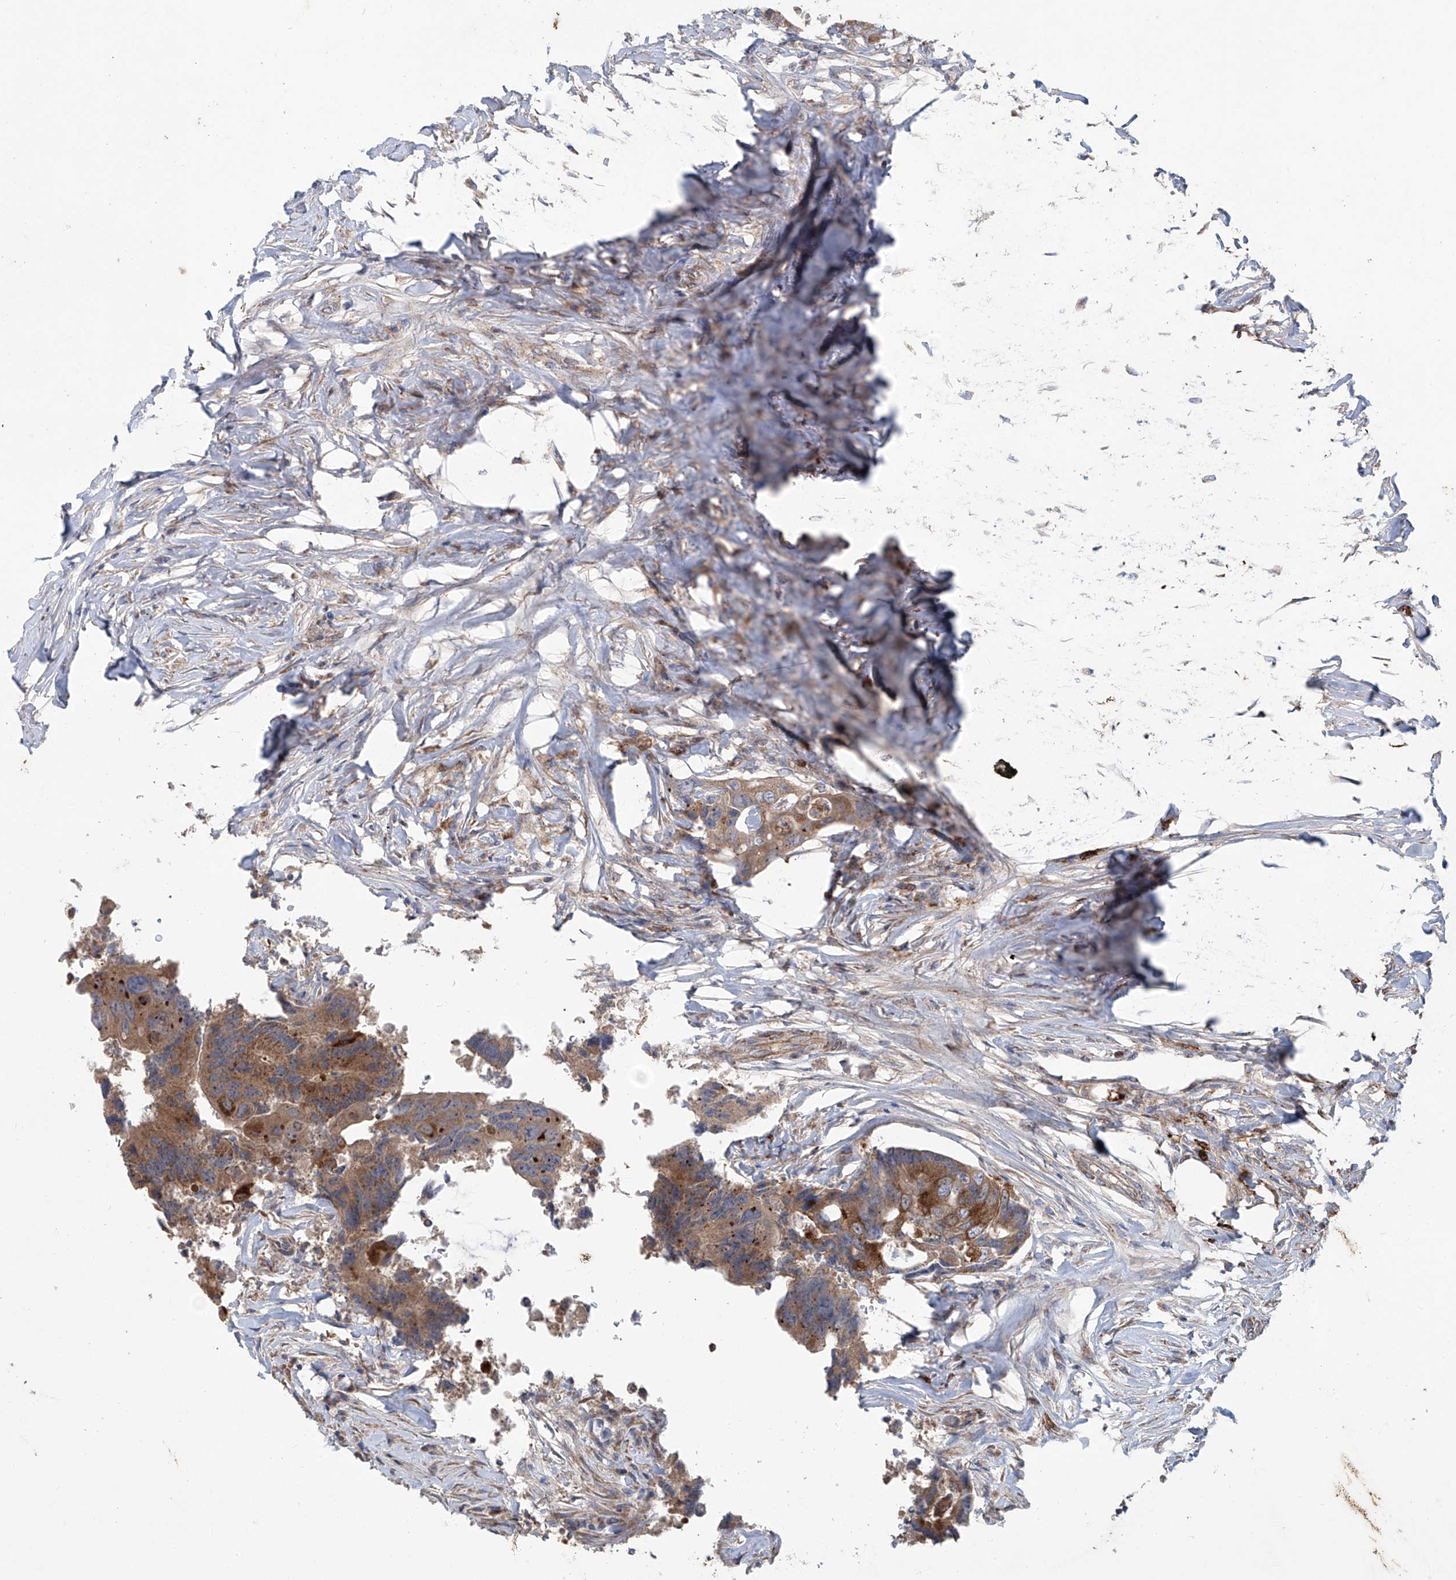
{"staining": {"intensity": "moderate", "quantity": ">75%", "location": "cytoplasmic/membranous"}, "tissue": "colorectal cancer", "cell_type": "Tumor cells", "image_type": "cancer", "snomed": [{"axis": "morphology", "description": "Adenocarcinoma, NOS"}, {"axis": "topography", "description": "Colon"}], "caption": "Immunohistochemistry of adenocarcinoma (colorectal) reveals medium levels of moderate cytoplasmic/membranous expression in about >75% of tumor cells.", "gene": "KLC4", "patient": {"sex": "male", "age": 71}}